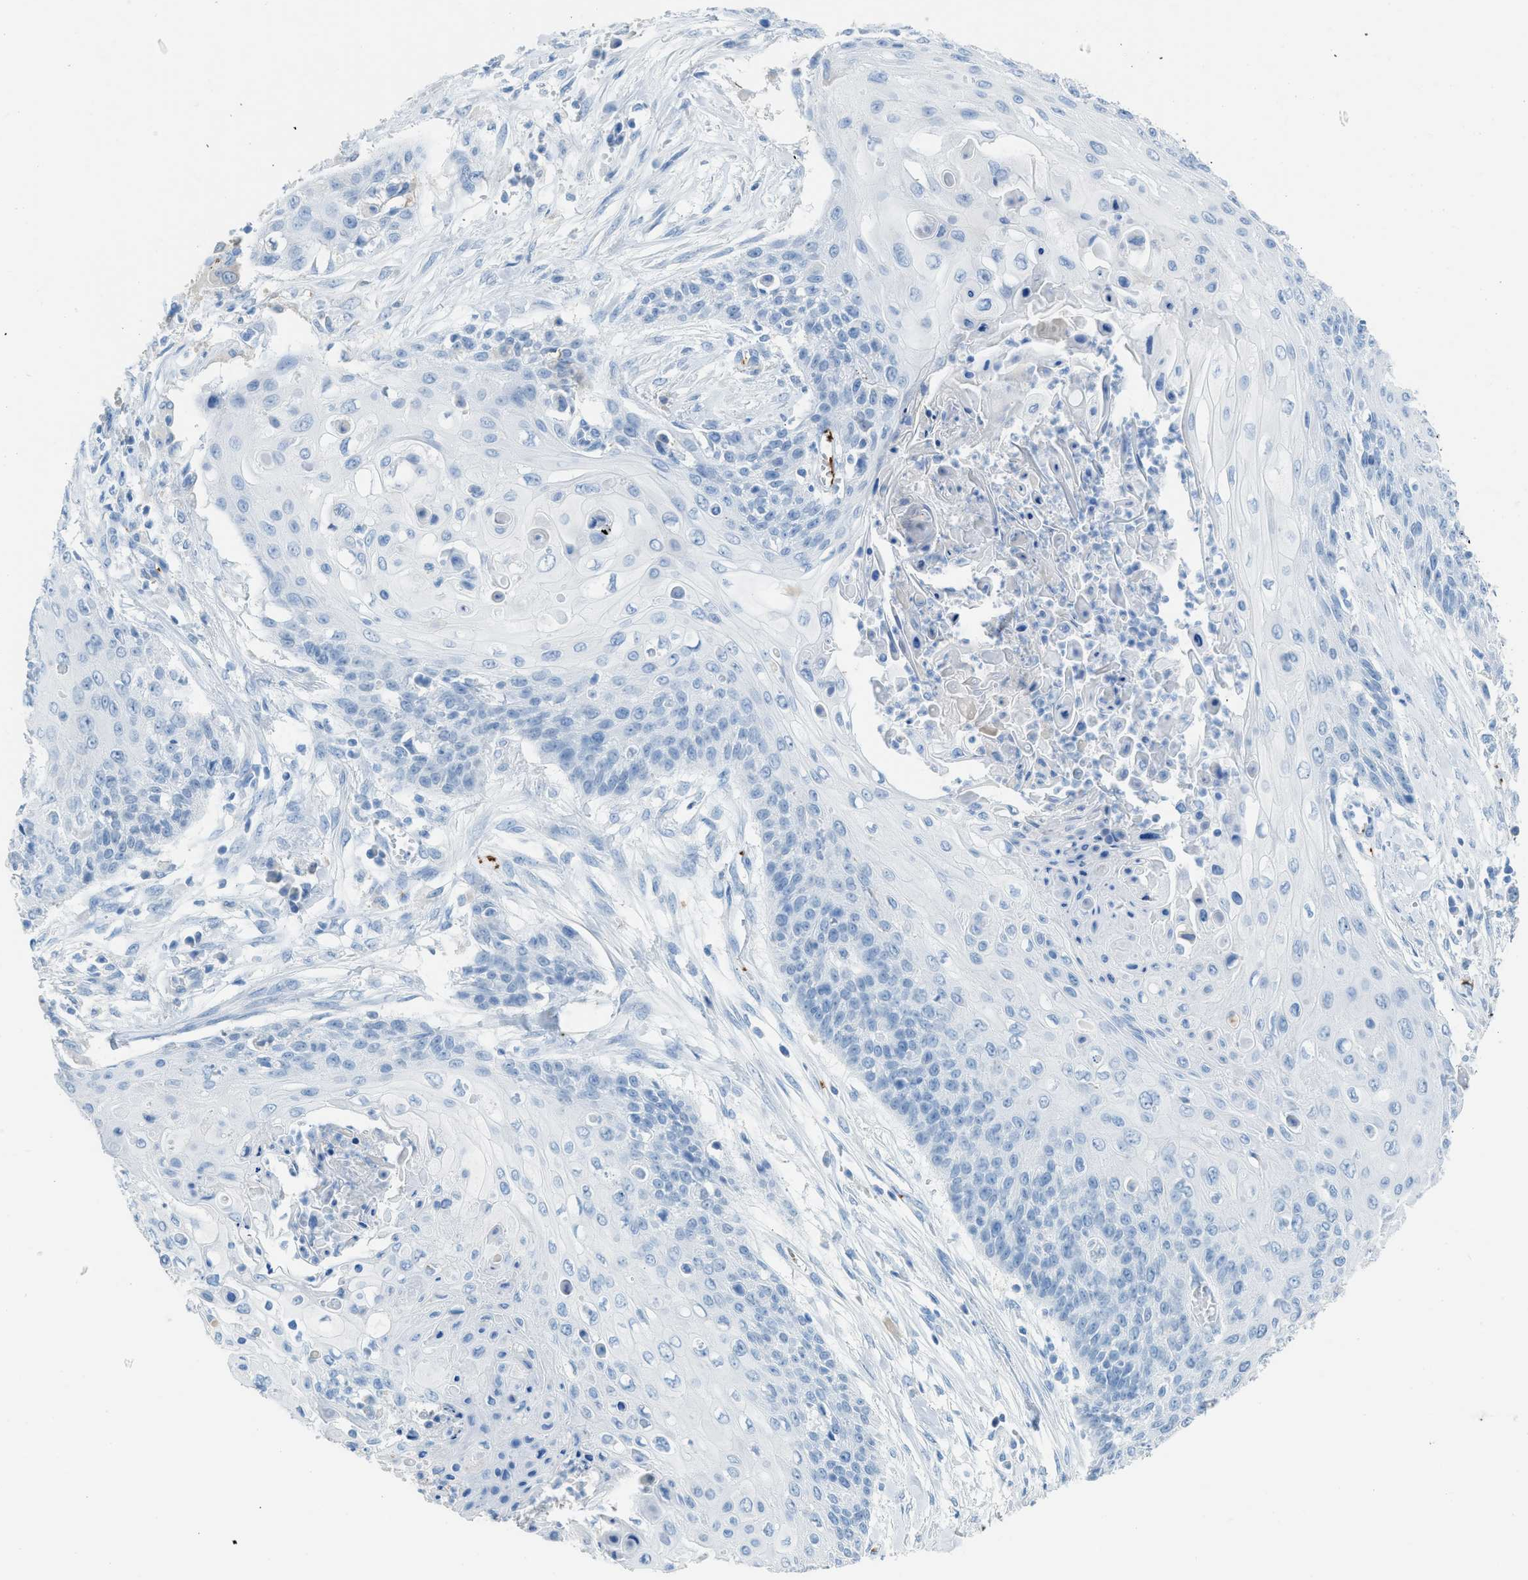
{"staining": {"intensity": "negative", "quantity": "none", "location": "none"}, "tissue": "cervical cancer", "cell_type": "Tumor cells", "image_type": "cancer", "snomed": [{"axis": "morphology", "description": "Squamous cell carcinoma, NOS"}, {"axis": "topography", "description": "Cervix"}], "caption": "An immunohistochemistry histopathology image of cervical cancer (squamous cell carcinoma) is shown. There is no staining in tumor cells of cervical cancer (squamous cell carcinoma). (DAB immunohistochemistry, high magnification).", "gene": "FAIM2", "patient": {"sex": "female", "age": 39}}